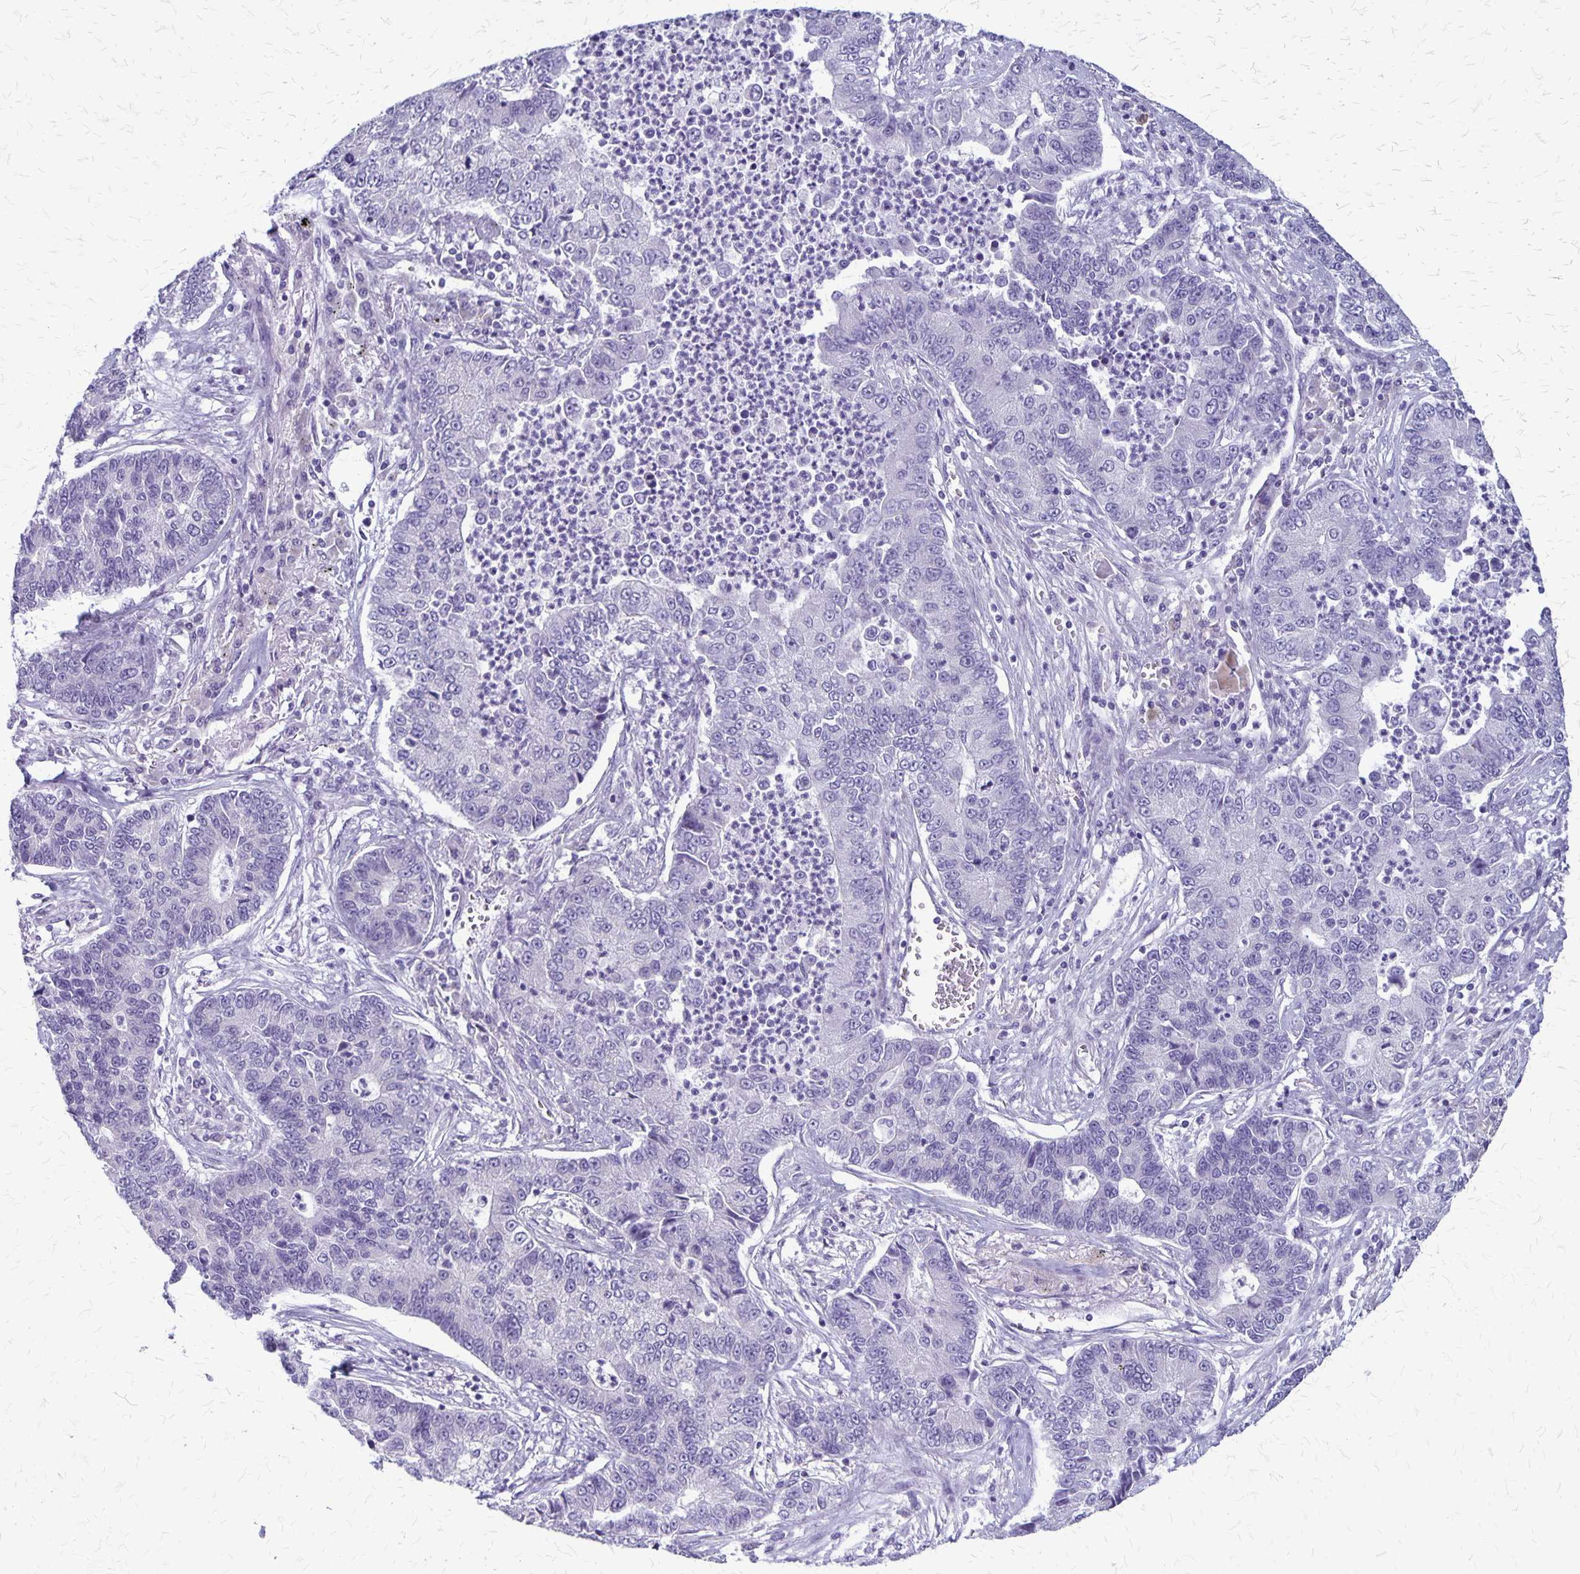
{"staining": {"intensity": "negative", "quantity": "none", "location": "none"}, "tissue": "lung cancer", "cell_type": "Tumor cells", "image_type": "cancer", "snomed": [{"axis": "morphology", "description": "Adenocarcinoma, NOS"}, {"axis": "topography", "description": "Lung"}], "caption": "Immunohistochemical staining of lung cancer demonstrates no significant expression in tumor cells.", "gene": "PLXNB3", "patient": {"sex": "female", "age": 57}}